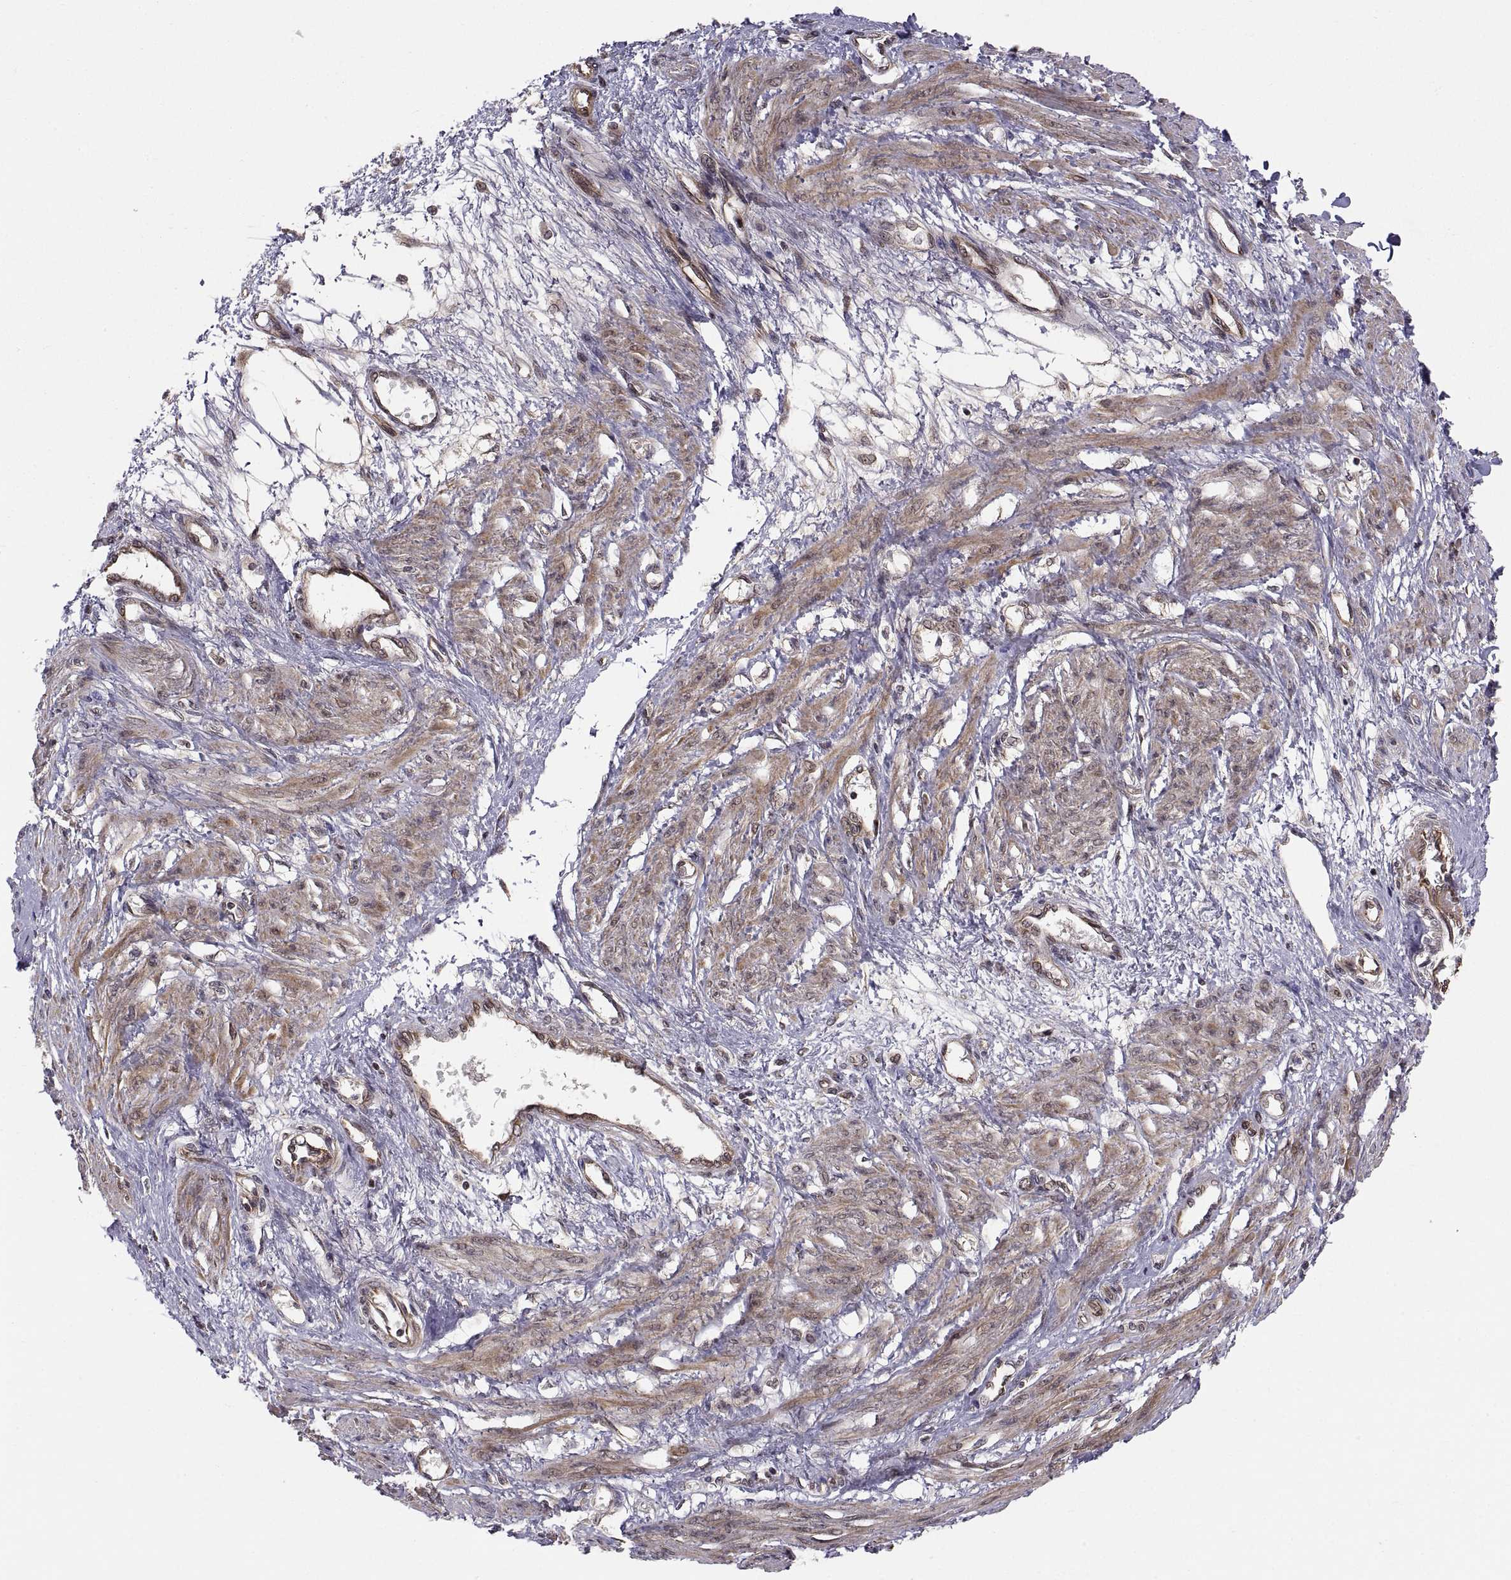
{"staining": {"intensity": "moderate", "quantity": ">75%", "location": "cytoplasmic/membranous"}, "tissue": "smooth muscle", "cell_type": "Smooth muscle cells", "image_type": "normal", "snomed": [{"axis": "morphology", "description": "Normal tissue, NOS"}, {"axis": "topography", "description": "Smooth muscle"}, {"axis": "topography", "description": "Uterus"}], "caption": "Immunohistochemical staining of unremarkable smooth muscle shows medium levels of moderate cytoplasmic/membranous positivity in approximately >75% of smooth muscle cells.", "gene": "ABL2", "patient": {"sex": "female", "age": 39}}